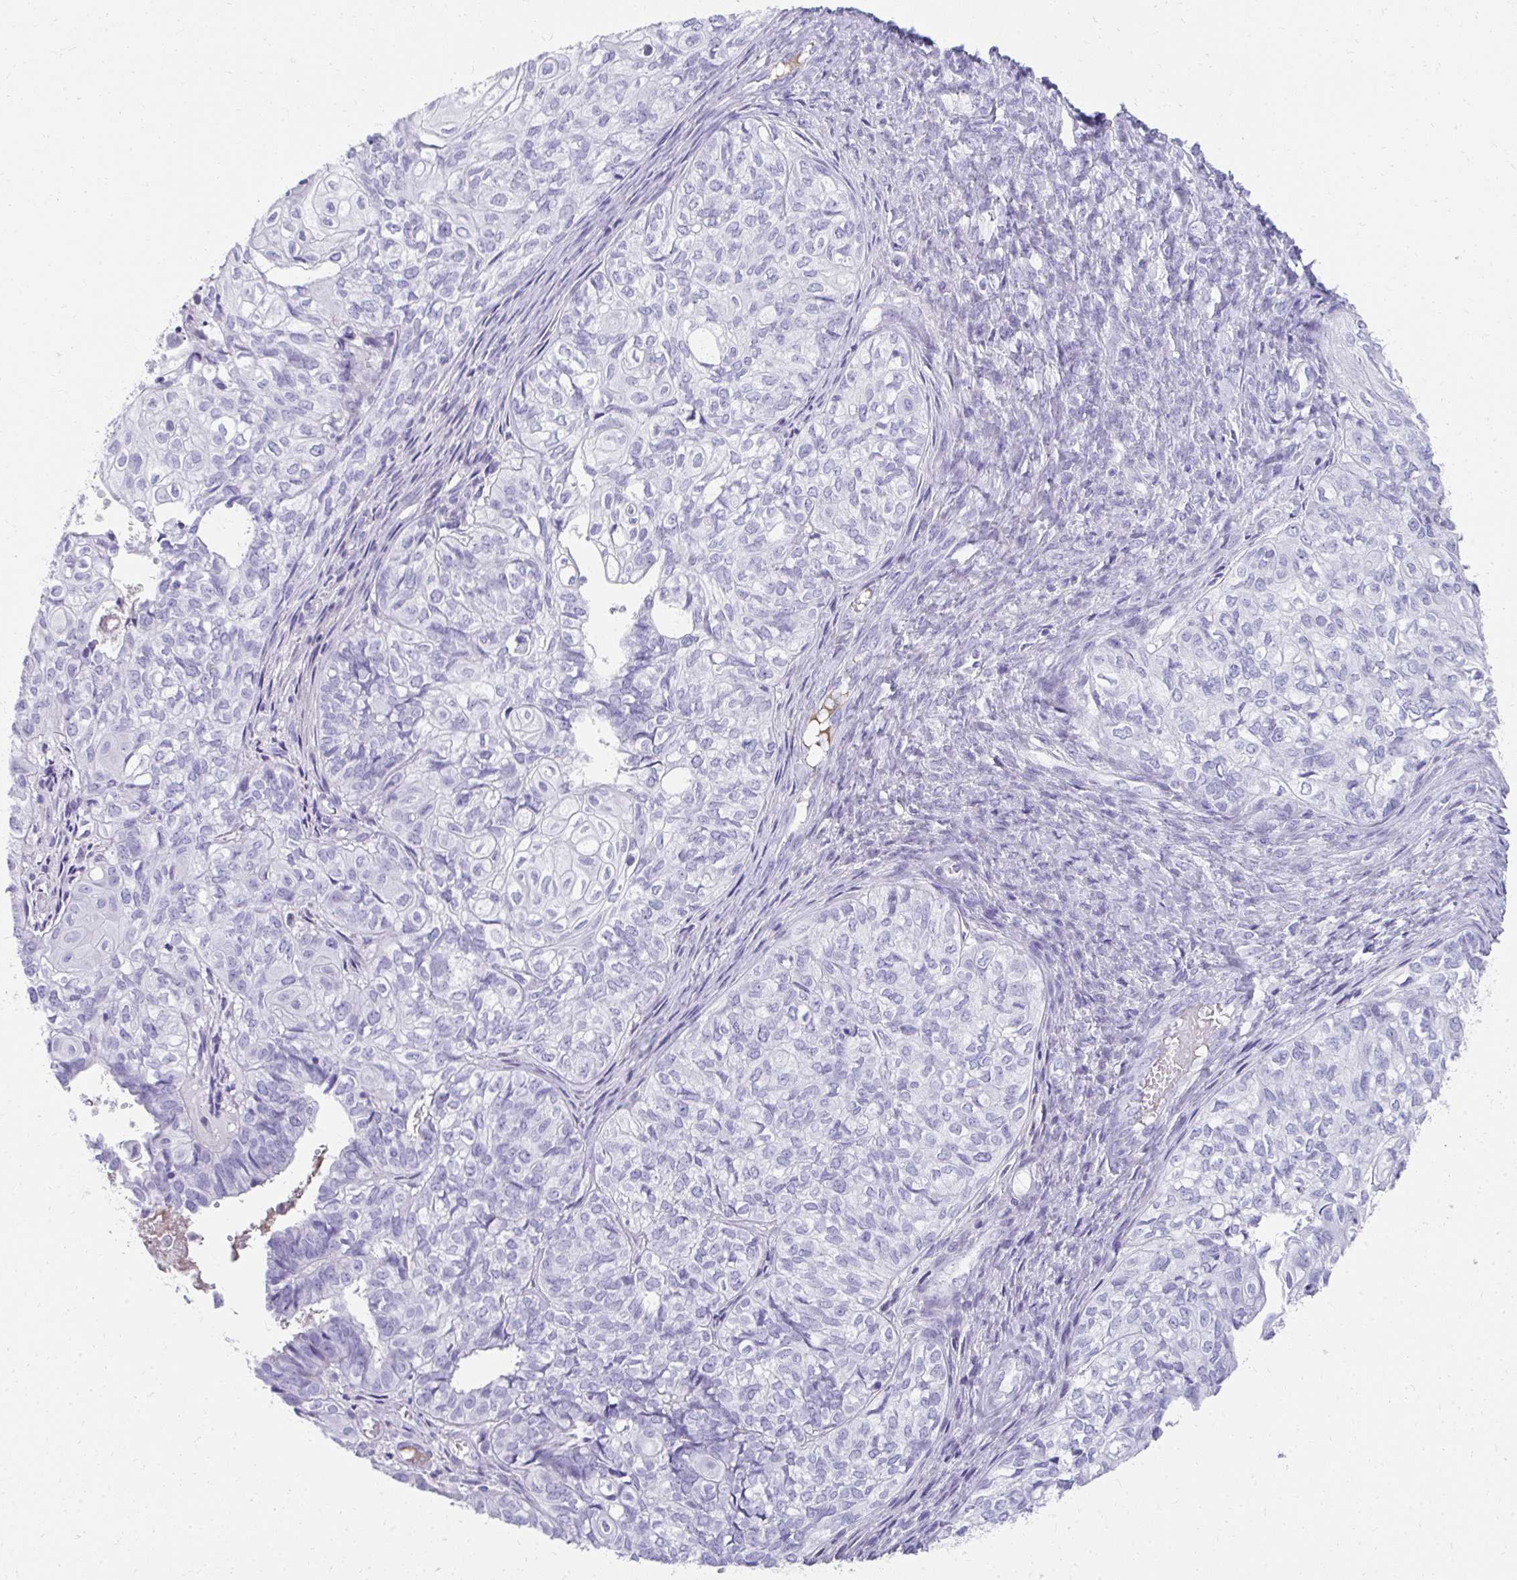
{"staining": {"intensity": "negative", "quantity": "none", "location": "none"}, "tissue": "ovarian cancer", "cell_type": "Tumor cells", "image_type": "cancer", "snomed": [{"axis": "morphology", "description": "Carcinoma, endometroid"}, {"axis": "topography", "description": "Ovary"}], "caption": "Immunohistochemistry of ovarian cancer reveals no staining in tumor cells.", "gene": "TNNT1", "patient": {"sex": "female", "age": 64}}